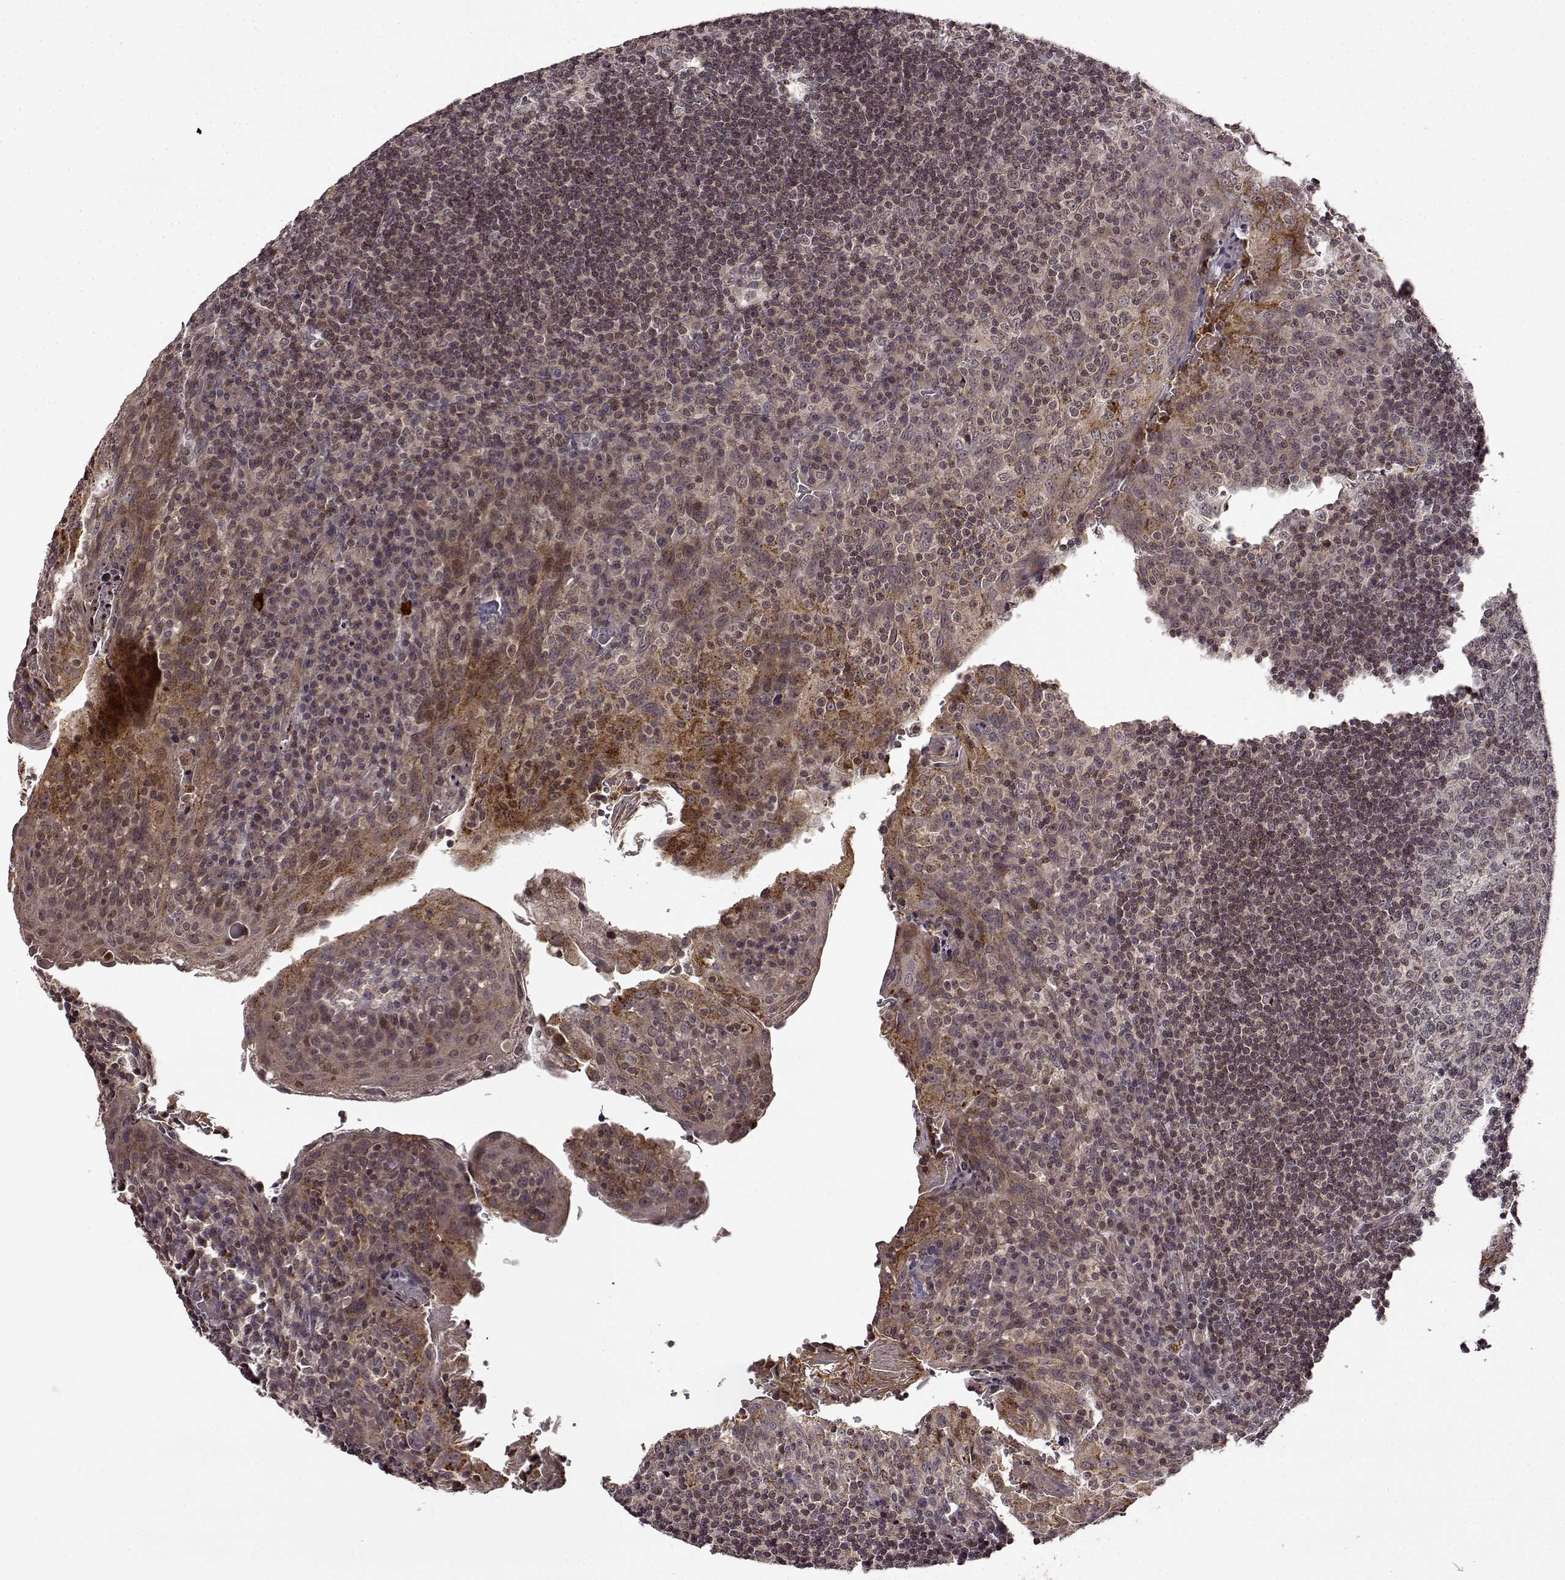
{"staining": {"intensity": "negative", "quantity": "none", "location": "none"}, "tissue": "tonsil", "cell_type": "Germinal center cells", "image_type": "normal", "snomed": [{"axis": "morphology", "description": "Normal tissue, NOS"}, {"axis": "topography", "description": "Tonsil"}], "caption": "This photomicrograph is of unremarkable tonsil stained with immunohistochemistry (IHC) to label a protein in brown with the nuclei are counter-stained blue. There is no positivity in germinal center cells. (DAB (3,3'-diaminobenzidine) IHC with hematoxylin counter stain).", "gene": "TRMU", "patient": {"sex": "male", "age": 17}}